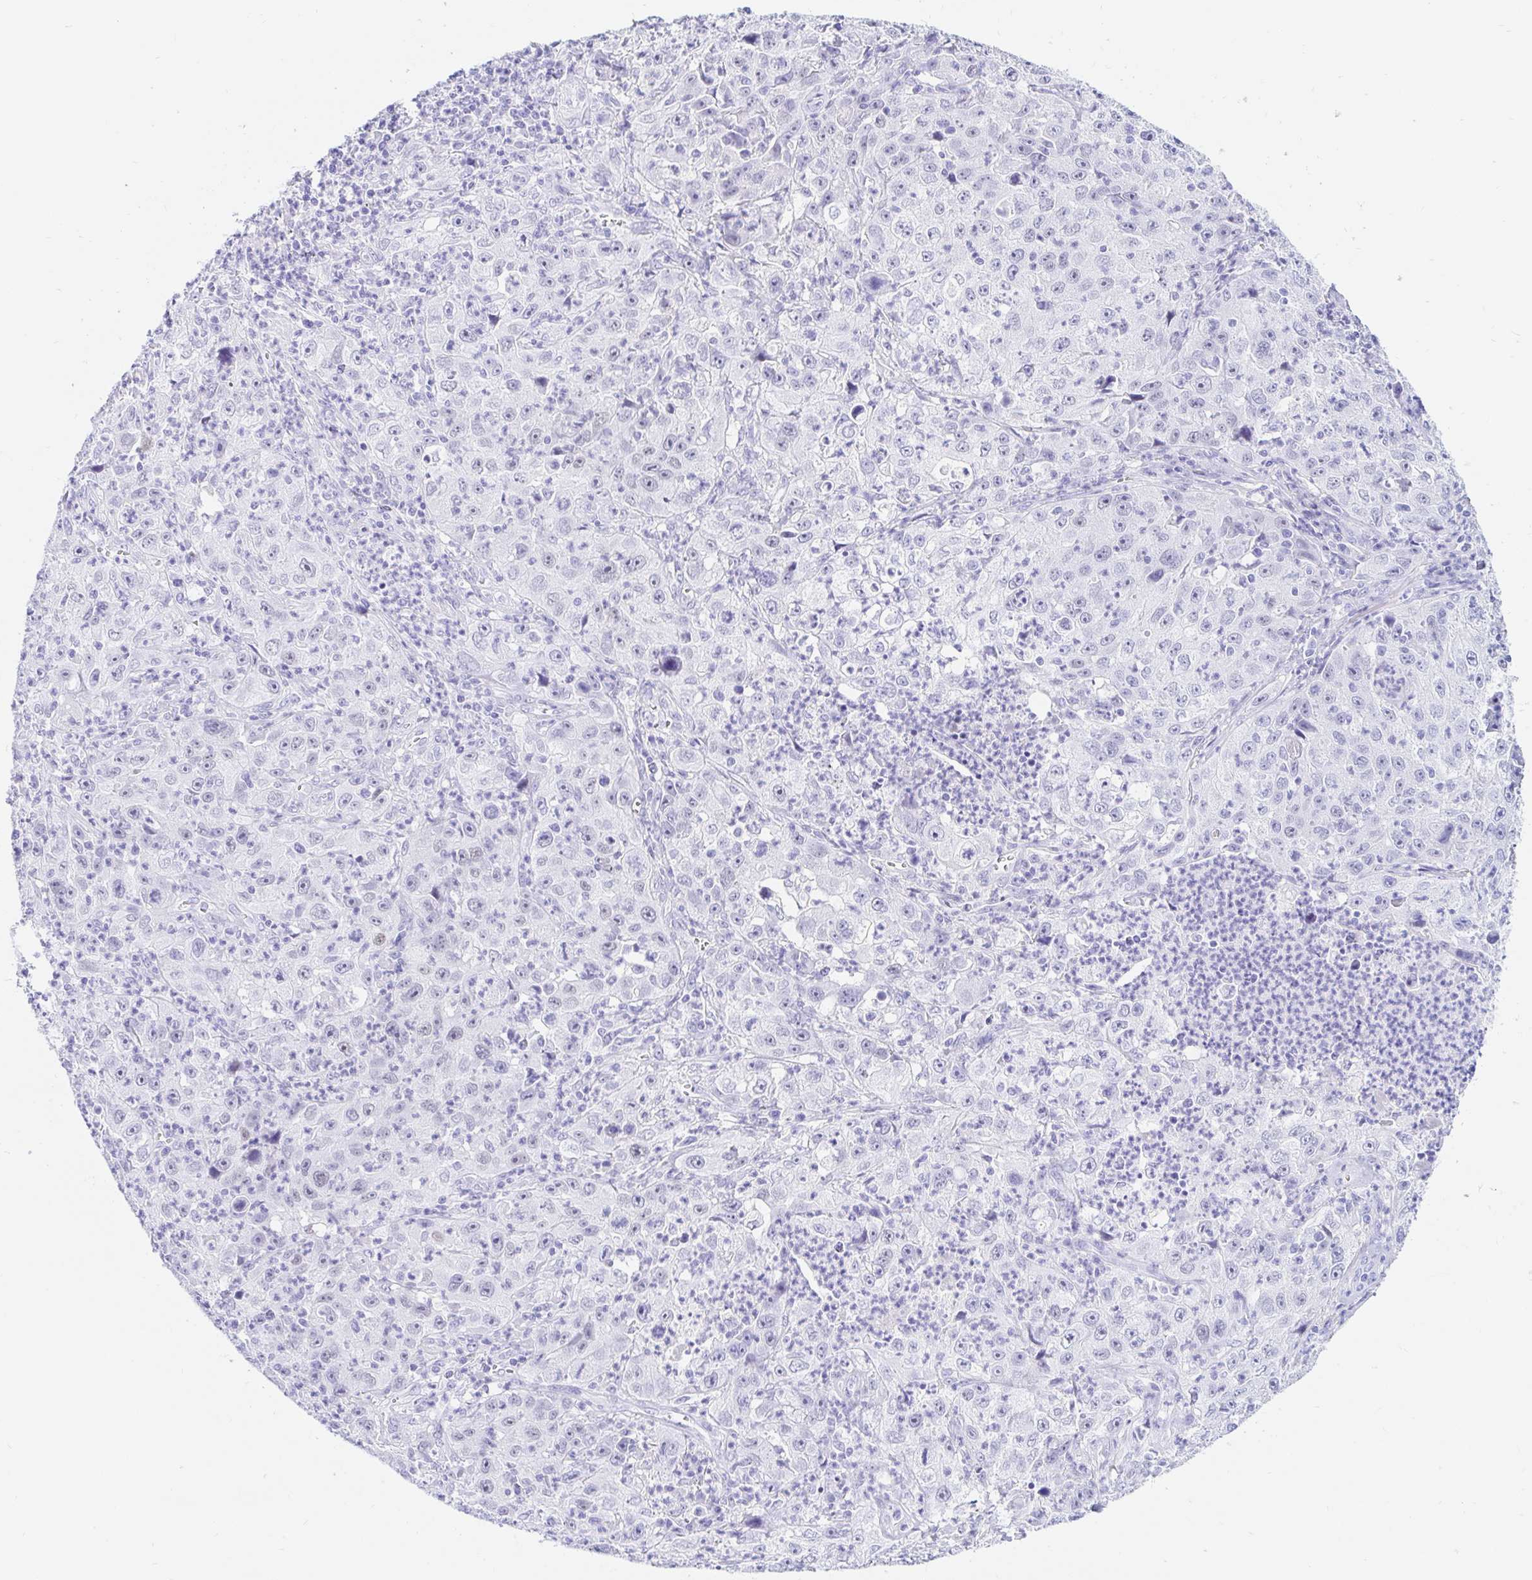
{"staining": {"intensity": "negative", "quantity": "none", "location": "none"}, "tissue": "lung cancer", "cell_type": "Tumor cells", "image_type": "cancer", "snomed": [{"axis": "morphology", "description": "Squamous cell carcinoma, NOS"}, {"axis": "topography", "description": "Lung"}], "caption": "Lung squamous cell carcinoma was stained to show a protein in brown. There is no significant expression in tumor cells. (DAB (3,3'-diaminobenzidine) IHC visualized using brightfield microscopy, high magnification).", "gene": "OR6T1", "patient": {"sex": "male", "age": 71}}